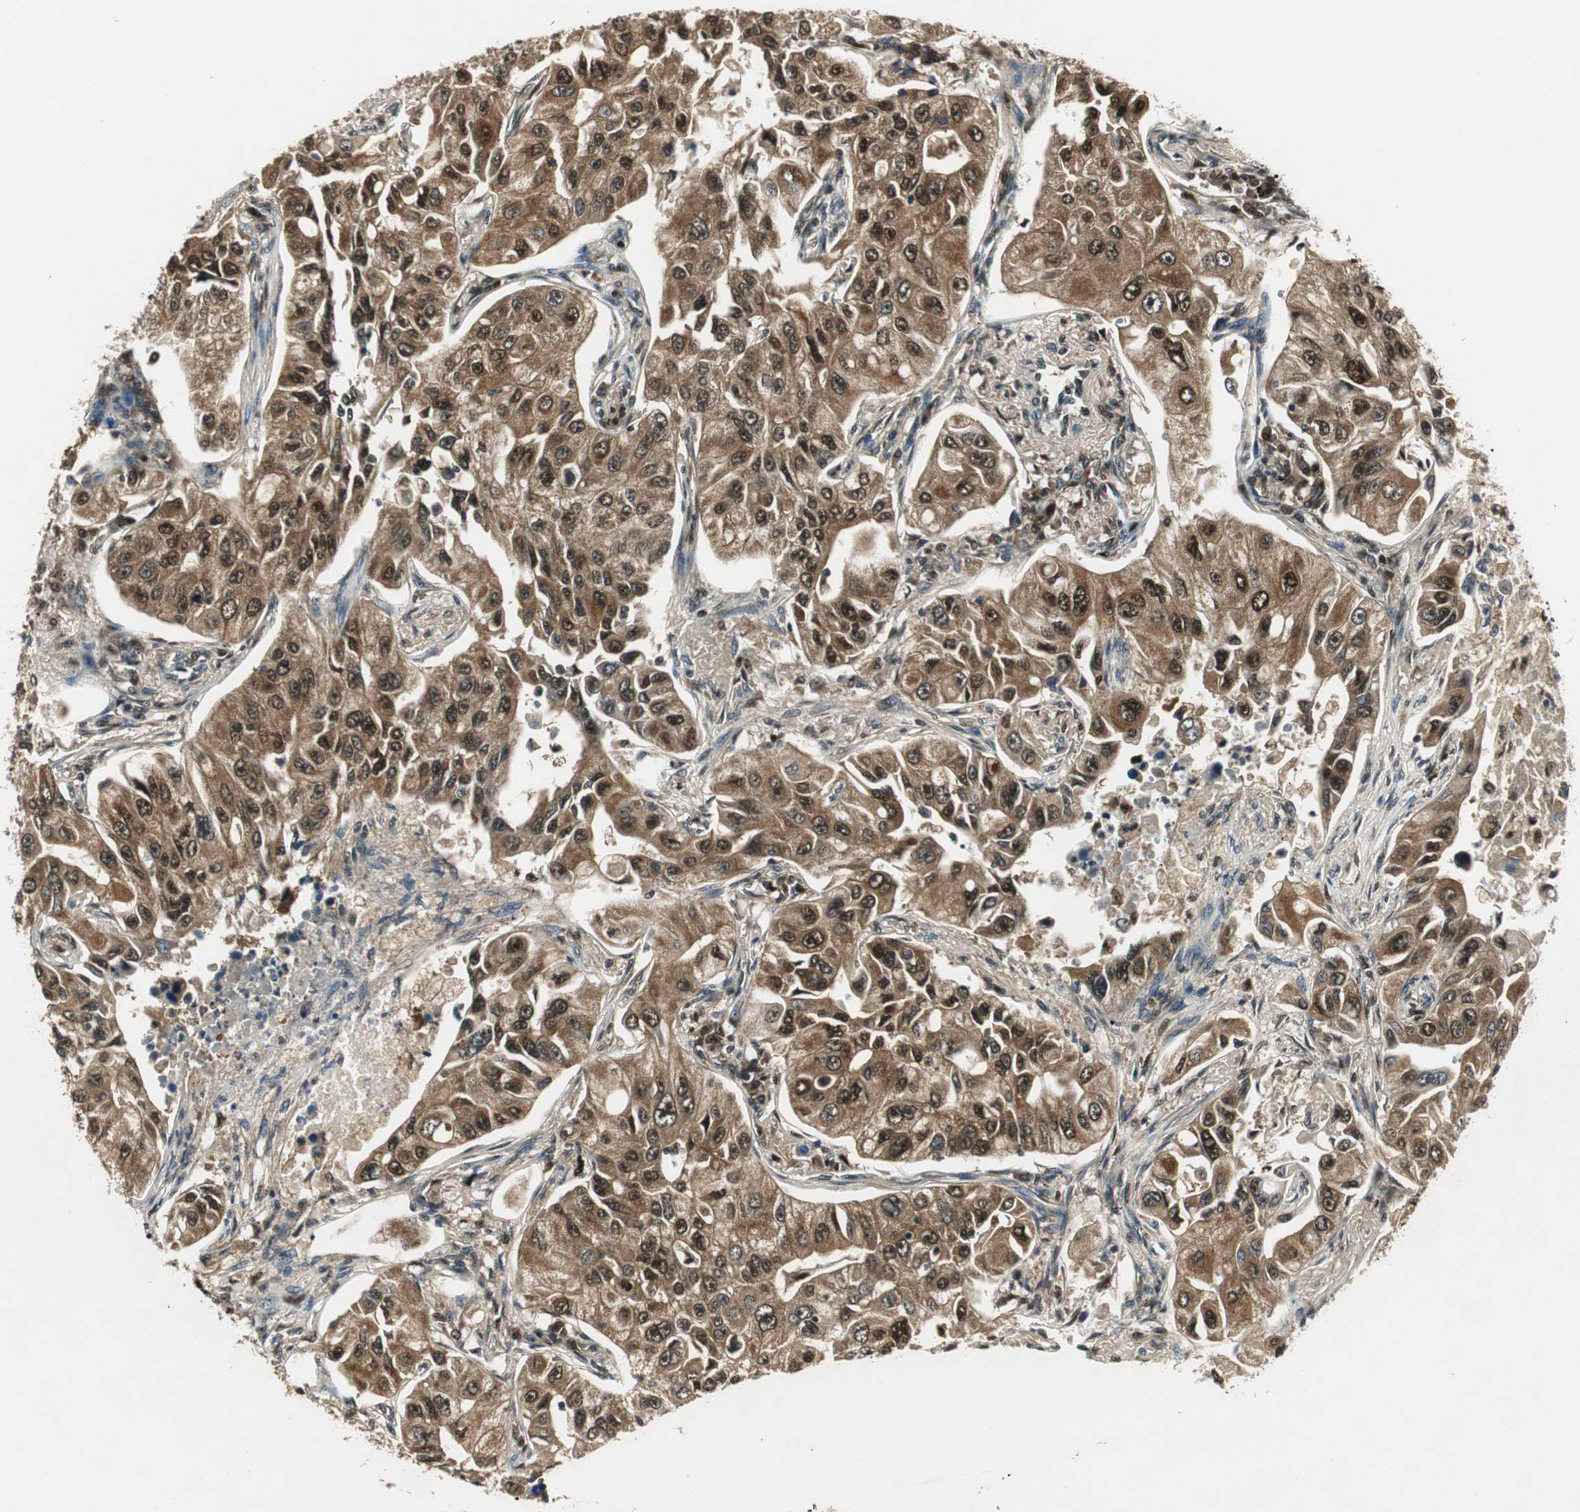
{"staining": {"intensity": "moderate", "quantity": ">75%", "location": "cytoplasmic/membranous,nuclear"}, "tissue": "lung cancer", "cell_type": "Tumor cells", "image_type": "cancer", "snomed": [{"axis": "morphology", "description": "Adenocarcinoma, NOS"}, {"axis": "topography", "description": "Lung"}], "caption": "This is an image of immunohistochemistry staining of lung cancer, which shows moderate staining in the cytoplasmic/membranous and nuclear of tumor cells.", "gene": "PSMB4", "patient": {"sex": "male", "age": 84}}